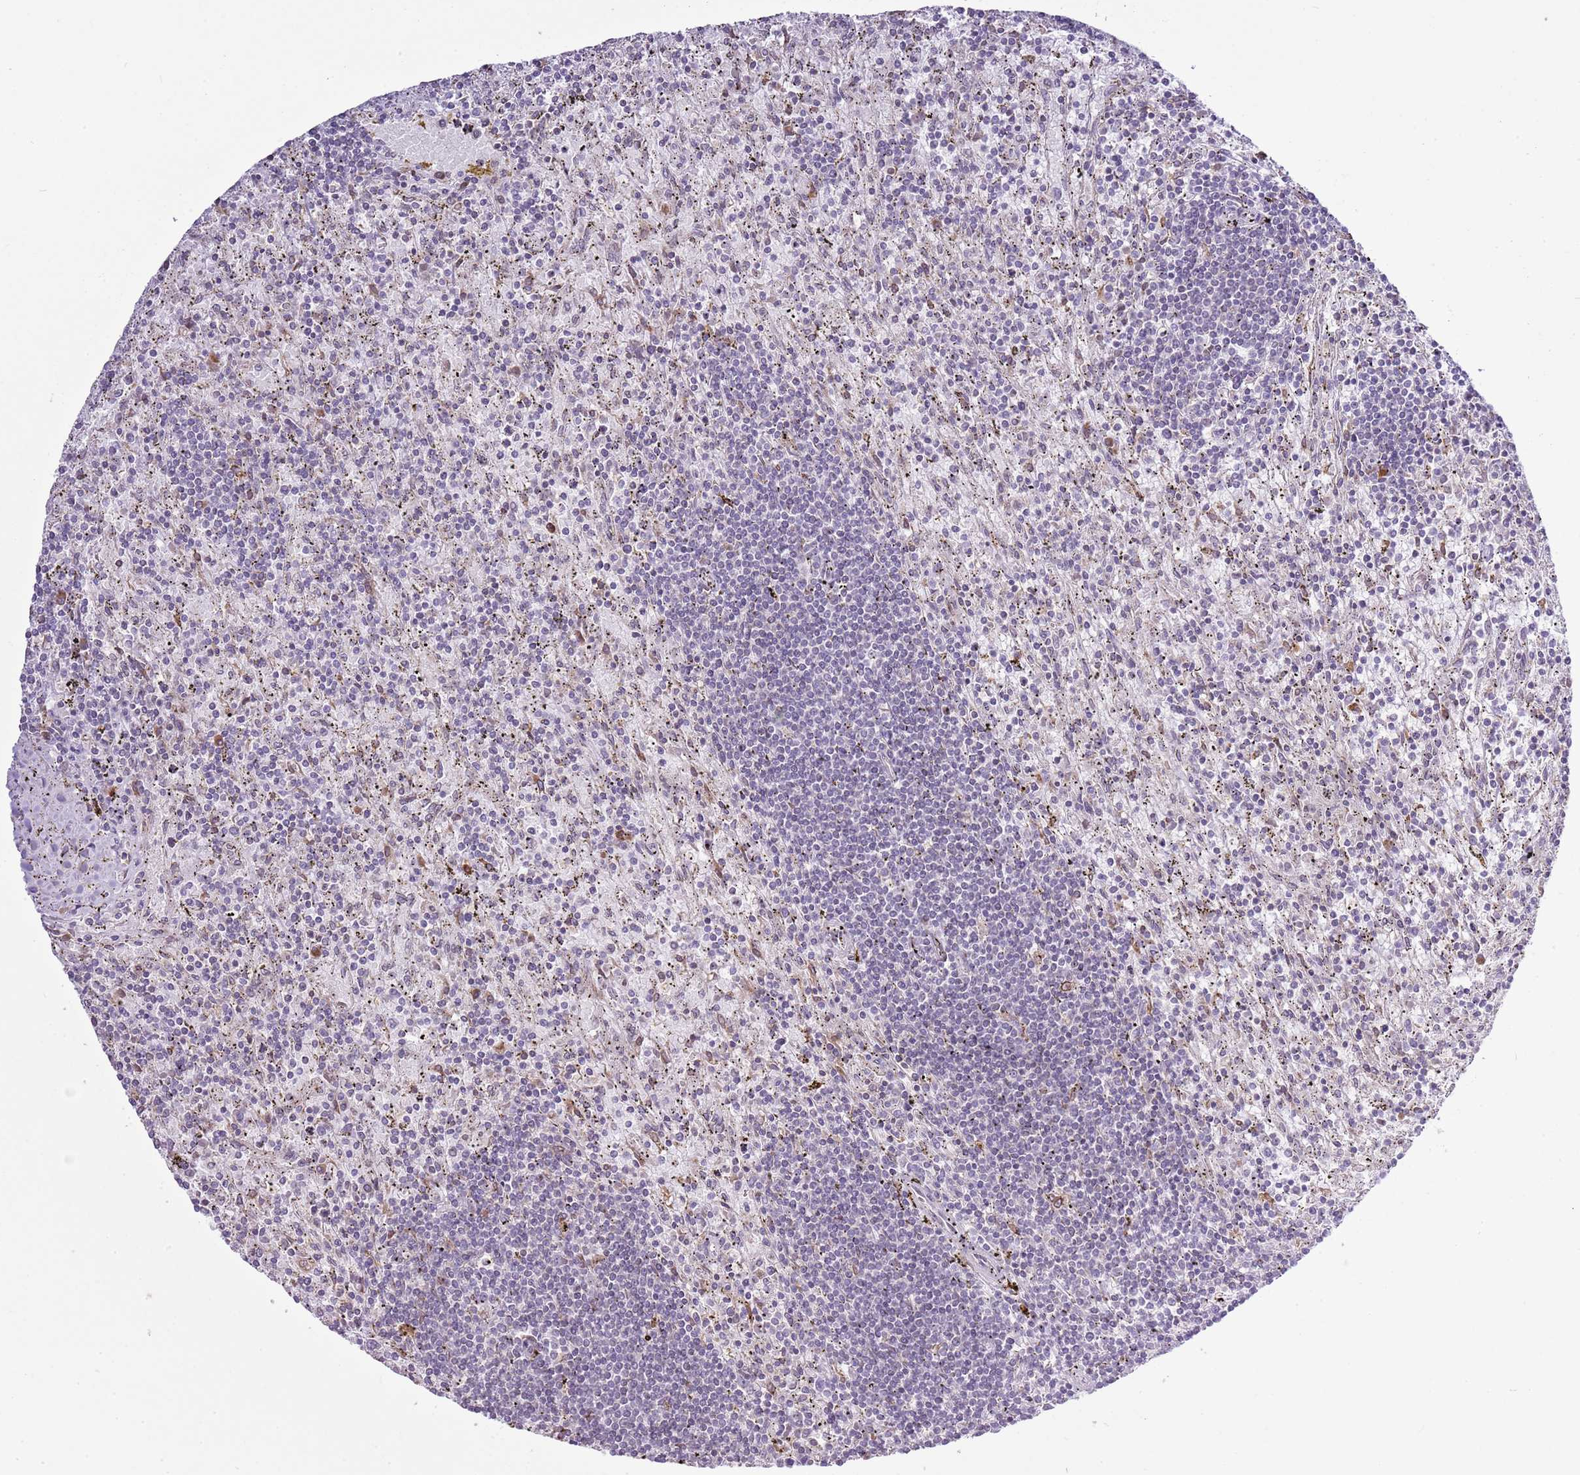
{"staining": {"intensity": "negative", "quantity": "none", "location": "none"}, "tissue": "lymphoma", "cell_type": "Tumor cells", "image_type": "cancer", "snomed": [{"axis": "morphology", "description": "Malignant lymphoma, non-Hodgkin's type, Low grade"}, {"axis": "topography", "description": "Spleen"}], "caption": "A histopathology image of lymphoma stained for a protein reveals no brown staining in tumor cells.", "gene": "TMED10", "patient": {"sex": "male", "age": 76}}